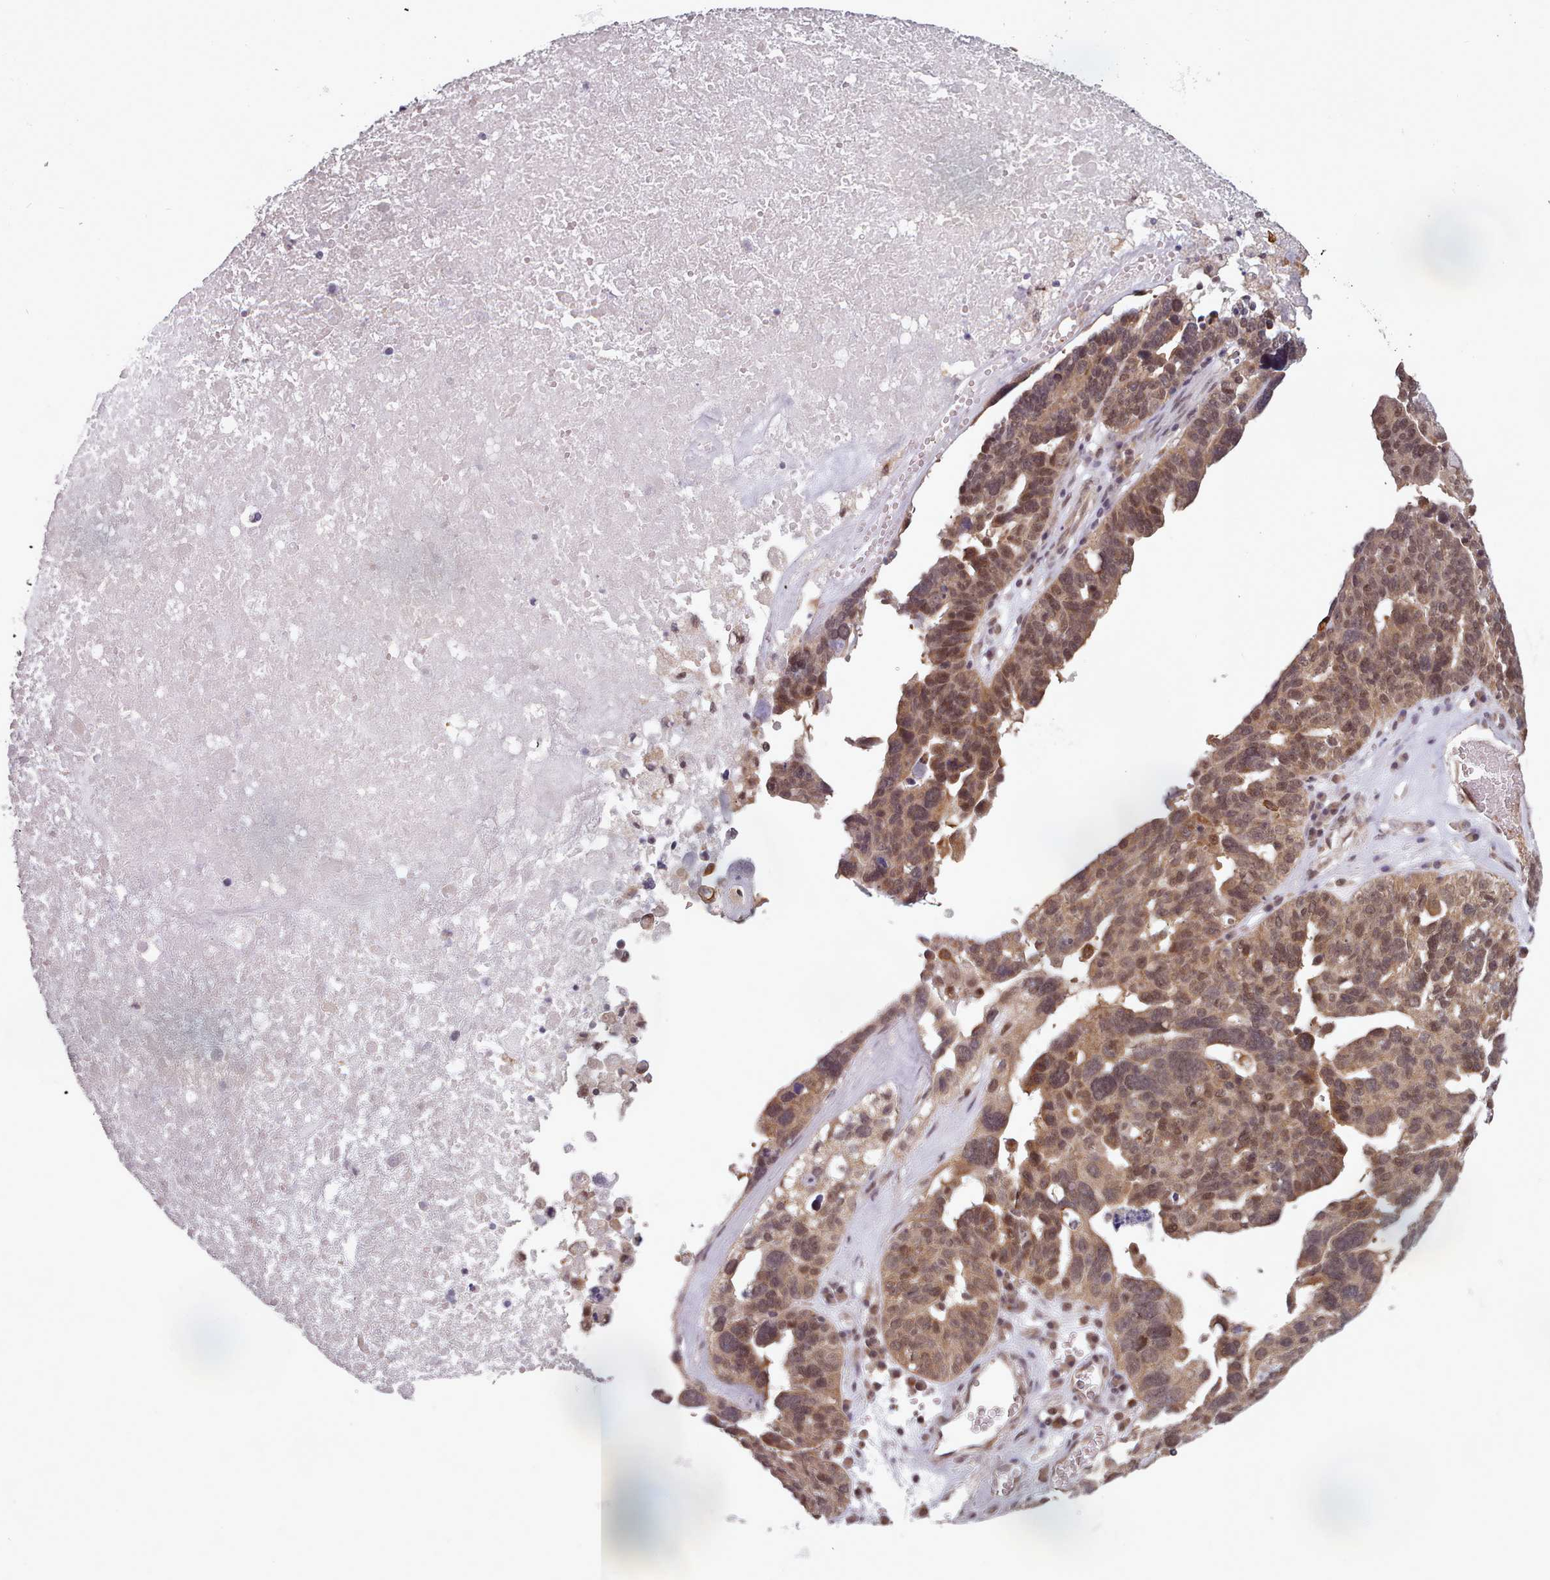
{"staining": {"intensity": "moderate", "quantity": ">75%", "location": "cytoplasmic/membranous,nuclear"}, "tissue": "ovarian cancer", "cell_type": "Tumor cells", "image_type": "cancer", "snomed": [{"axis": "morphology", "description": "Cystadenocarcinoma, serous, NOS"}, {"axis": "topography", "description": "Ovary"}], "caption": "Immunohistochemical staining of human ovarian cancer displays medium levels of moderate cytoplasmic/membranous and nuclear expression in about >75% of tumor cells. The staining was performed using DAB (3,3'-diaminobenzidine), with brown indicating positive protein expression. Nuclei are stained blue with hematoxylin.", "gene": "DHX8", "patient": {"sex": "female", "age": 59}}